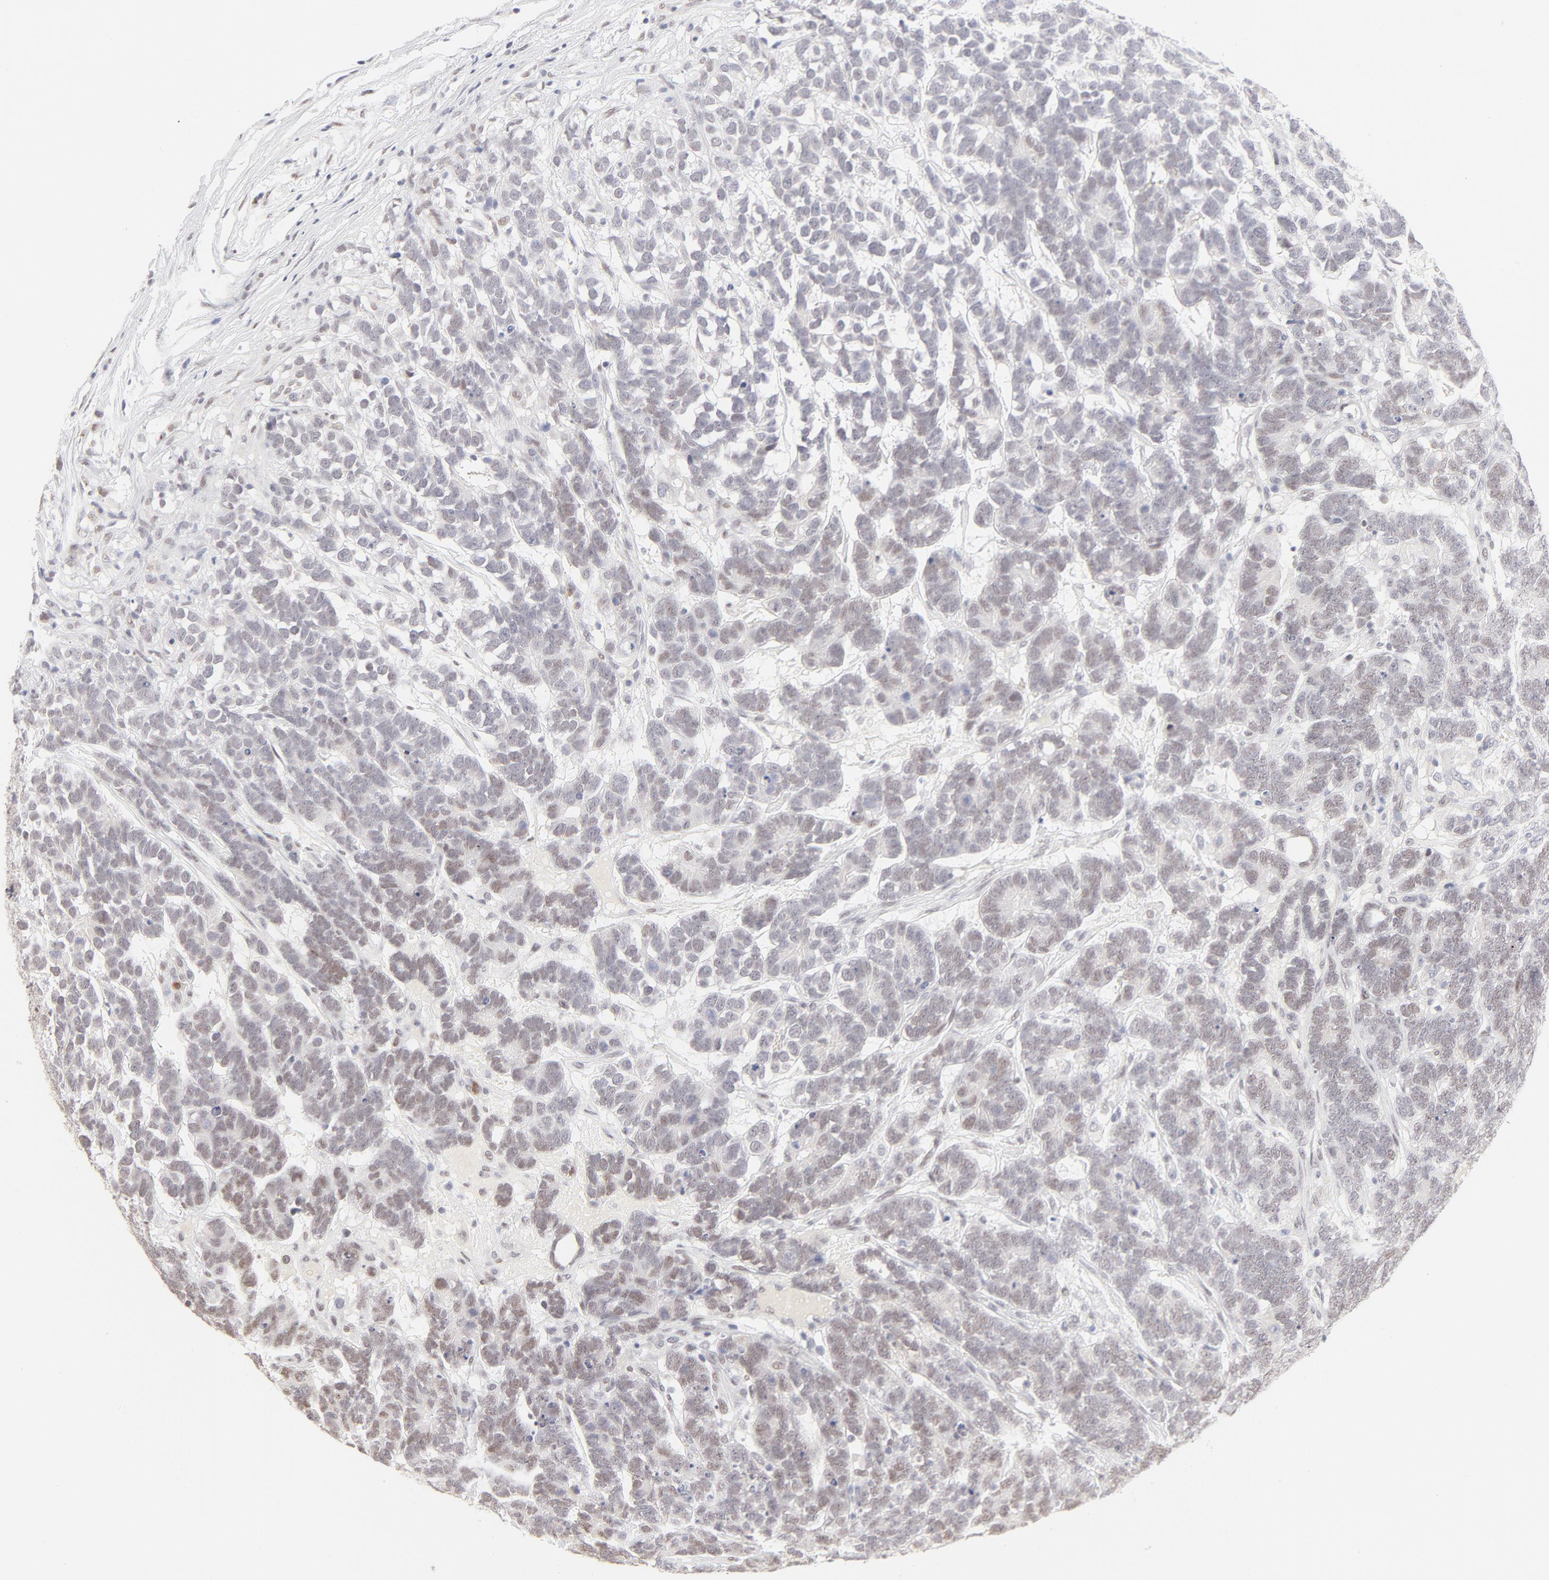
{"staining": {"intensity": "weak", "quantity": "<25%", "location": "nuclear"}, "tissue": "testis cancer", "cell_type": "Tumor cells", "image_type": "cancer", "snomed": [{"axis": "morphology", "description": "Carcinoma, Embryonal, NOS"}, {"axis": "topography", "description": "Testis"}], "caption": "Embryonal carcinoma (testis) was stained to show a protein in brown. There is no significant staining in tumor cells.", "gene": "PBX1", "patient": {"sex": "male", "age": 26}}